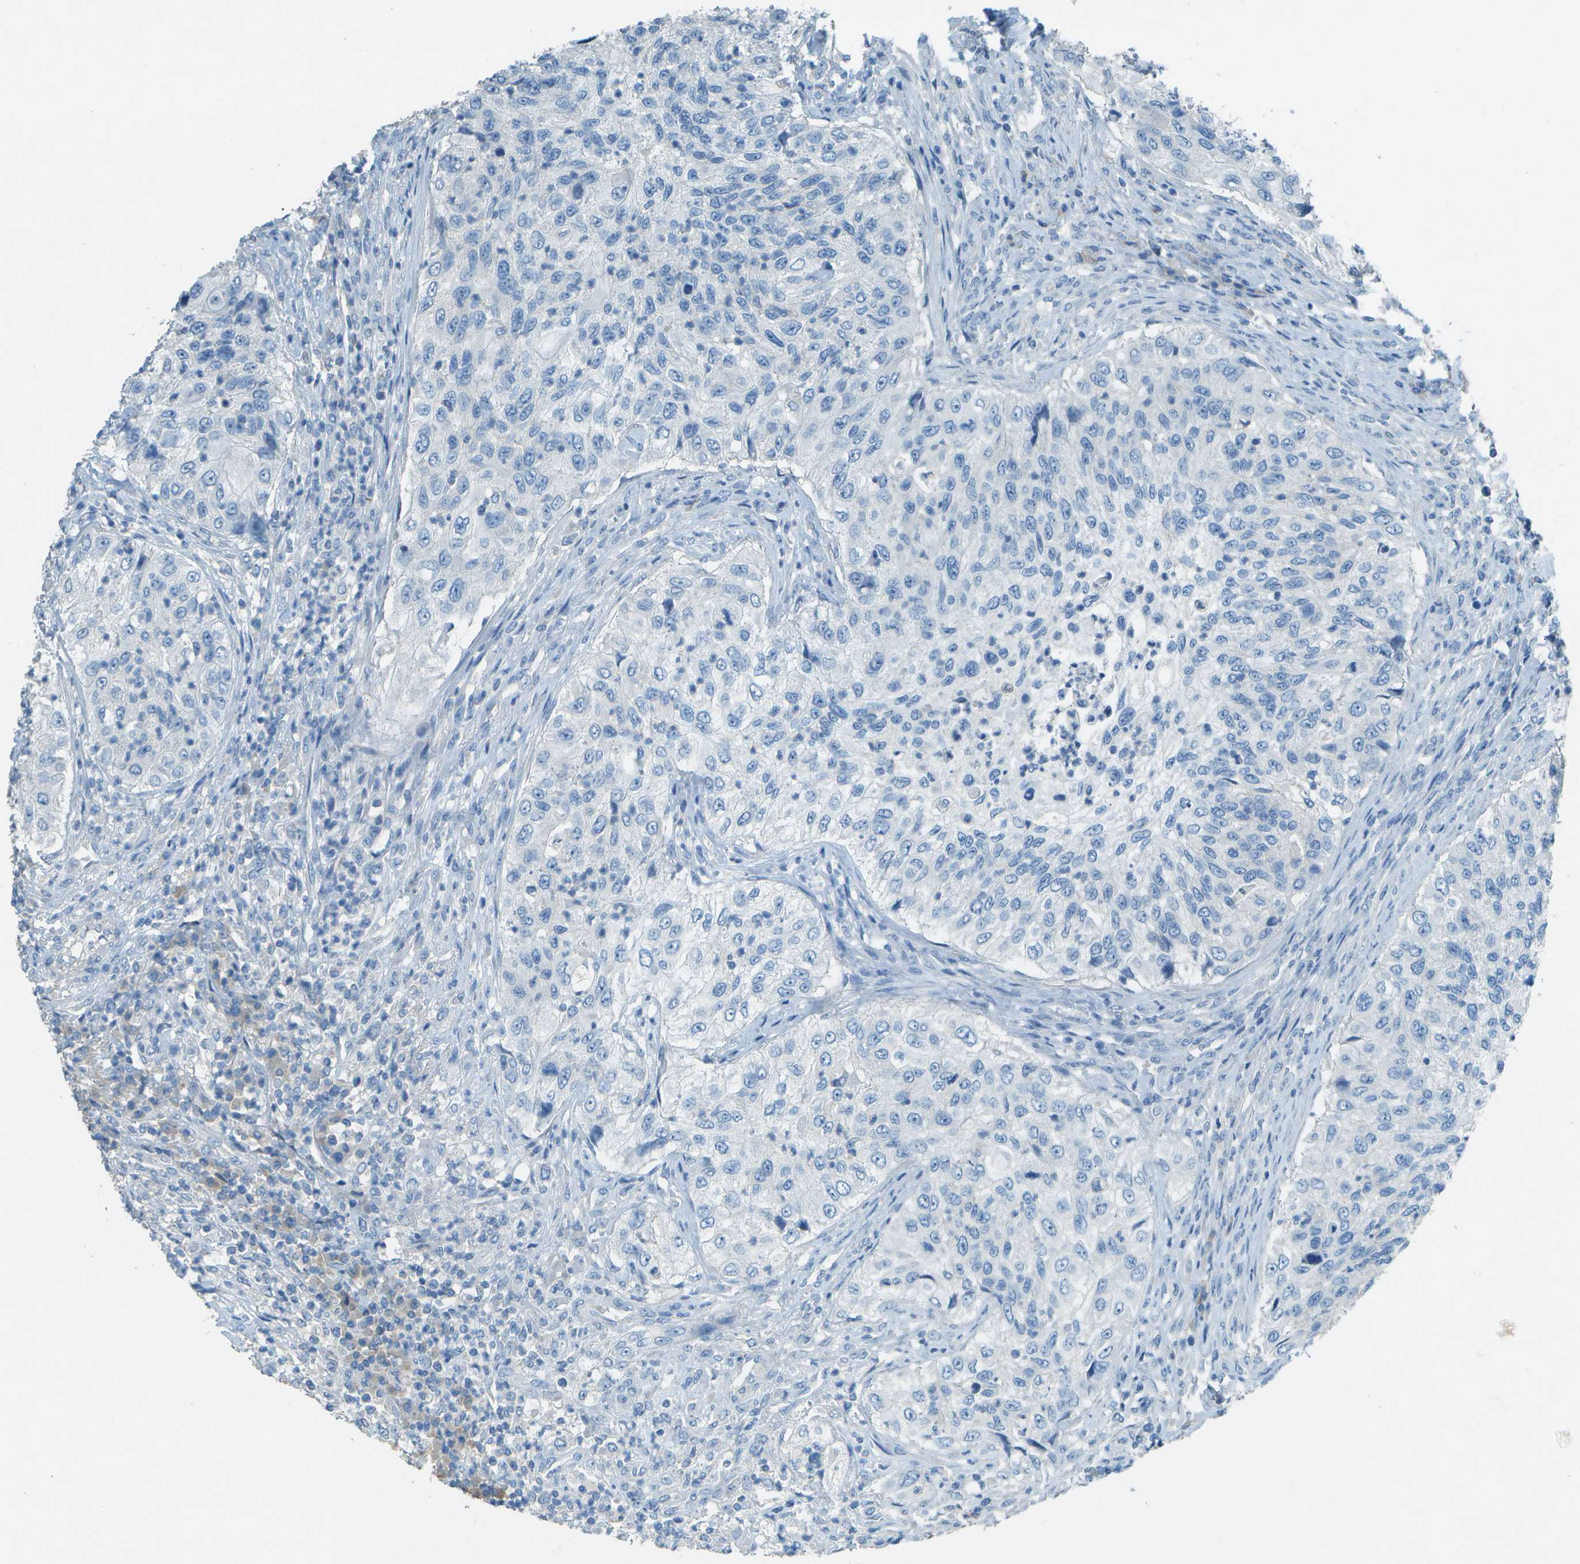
{"staining": {"intensity": "negative", "quantity": "none", "location": "none"}, "tissue": "urothelial cancer", "cell_type": "Tumor cells", "image_type": "cancer", "snomed": [{"axis": "morphology", "description": "Urothelial carcinoma, High grade"}, {"axis": "topography", "description": "Urinary bladder"}], "caption": "This is a photomicrograph of immunohistochemistry staining of urothelial carcinoma (high-grade), which shows no expression in tumor cells. (DAB (3,3'-diaminobenzidine) immunohistochemistry (IHC) with hematoxylin counter stain).", "gene": "LGI2", "patient": {"sex": "female", "age": 60}}